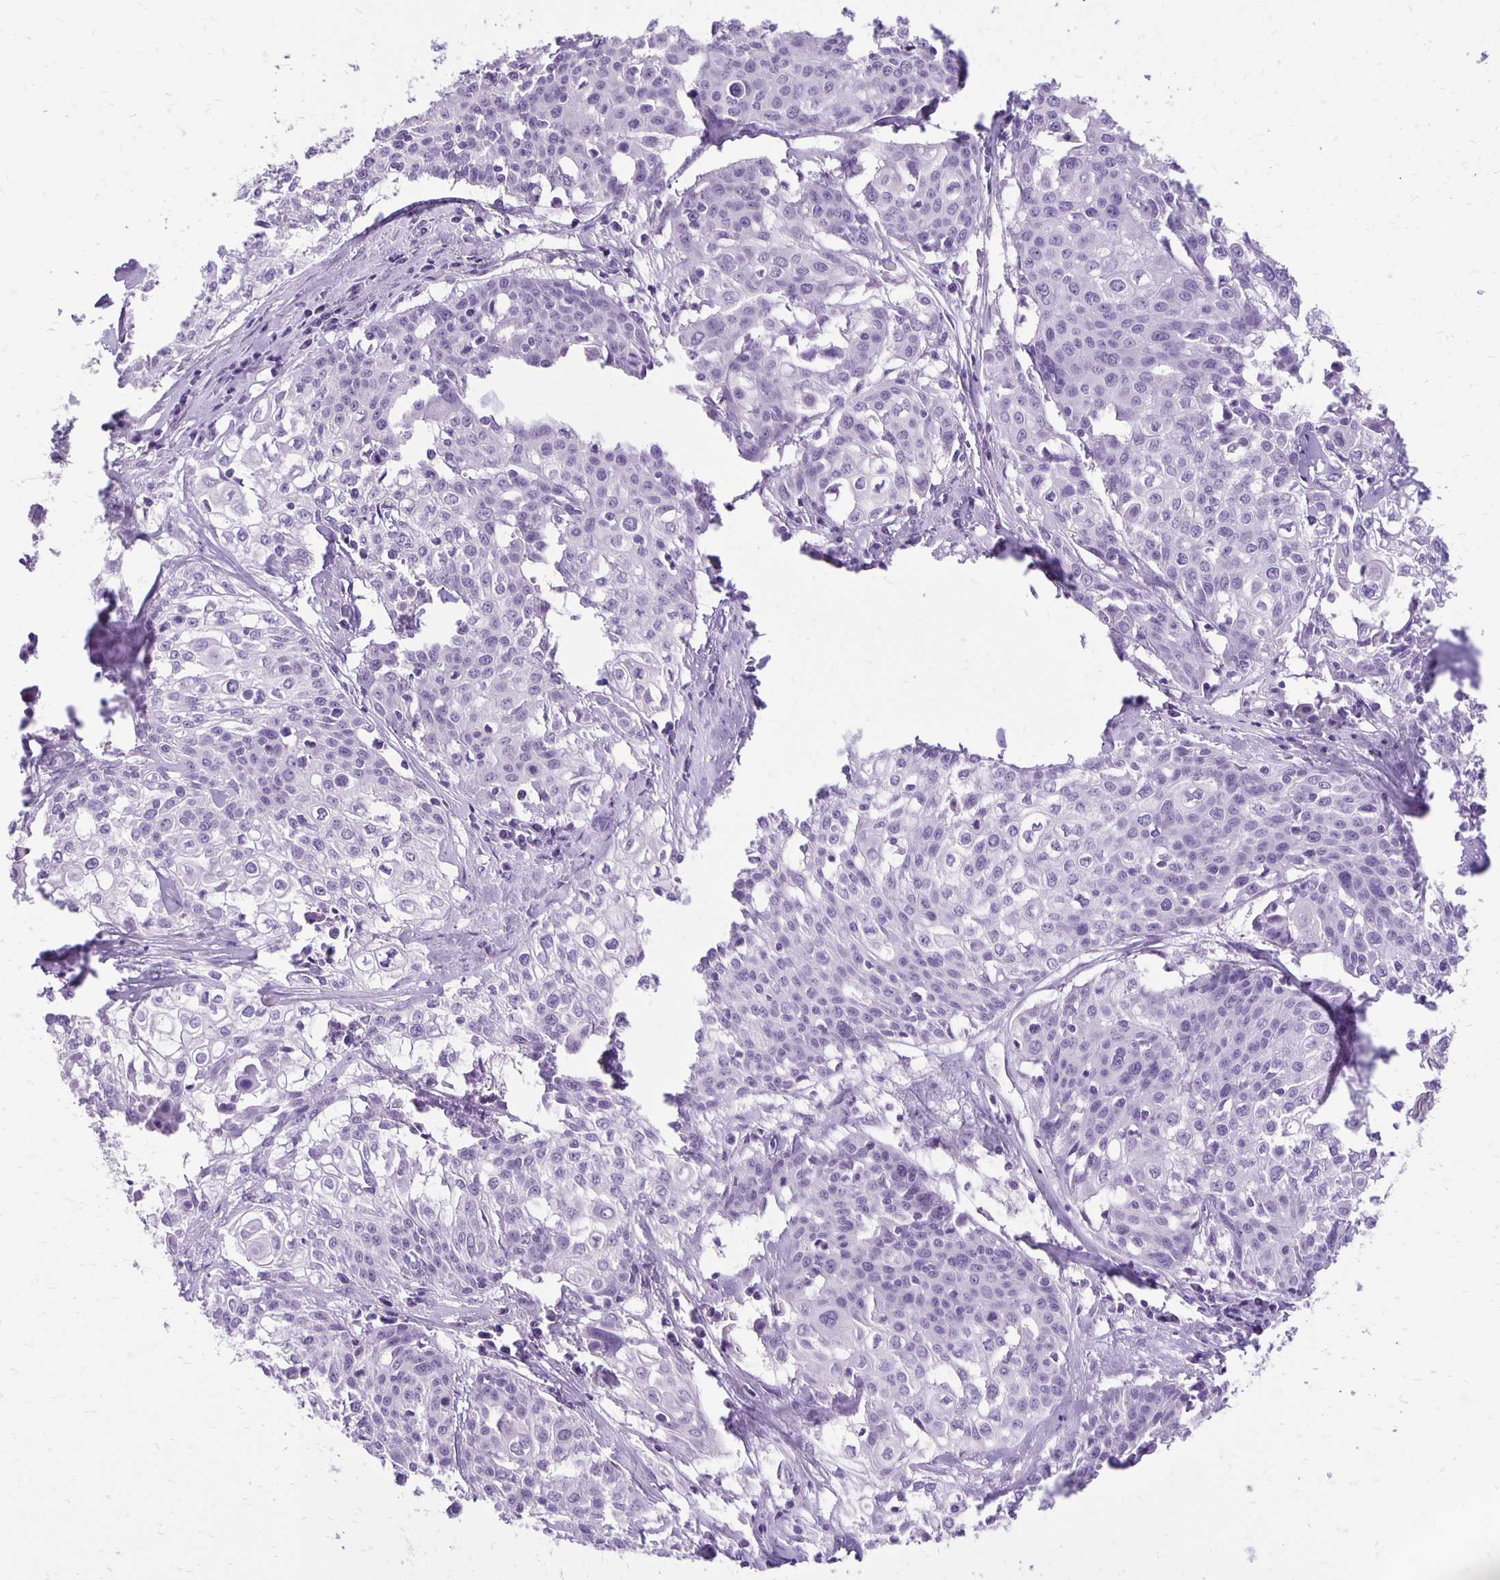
{"staining": {"intensity": "negative", "quantity": "none", "location": "none"}, "tissue": "cervical cancer", "cell_type": "Tumor cells", "image_type": "cancer", "snomed": [{"axis": "morphology", "description": "Squamous cell carcinoma, NOS"}, {"axis": "topography", "description": "Cervix"}], "caption": "Tumor cells are negative for brown protein staining in cervical cancer (squamous cell carcinoma).", "gene": "ANKRD45", "patient": {"sex": "female", "age": 39}}